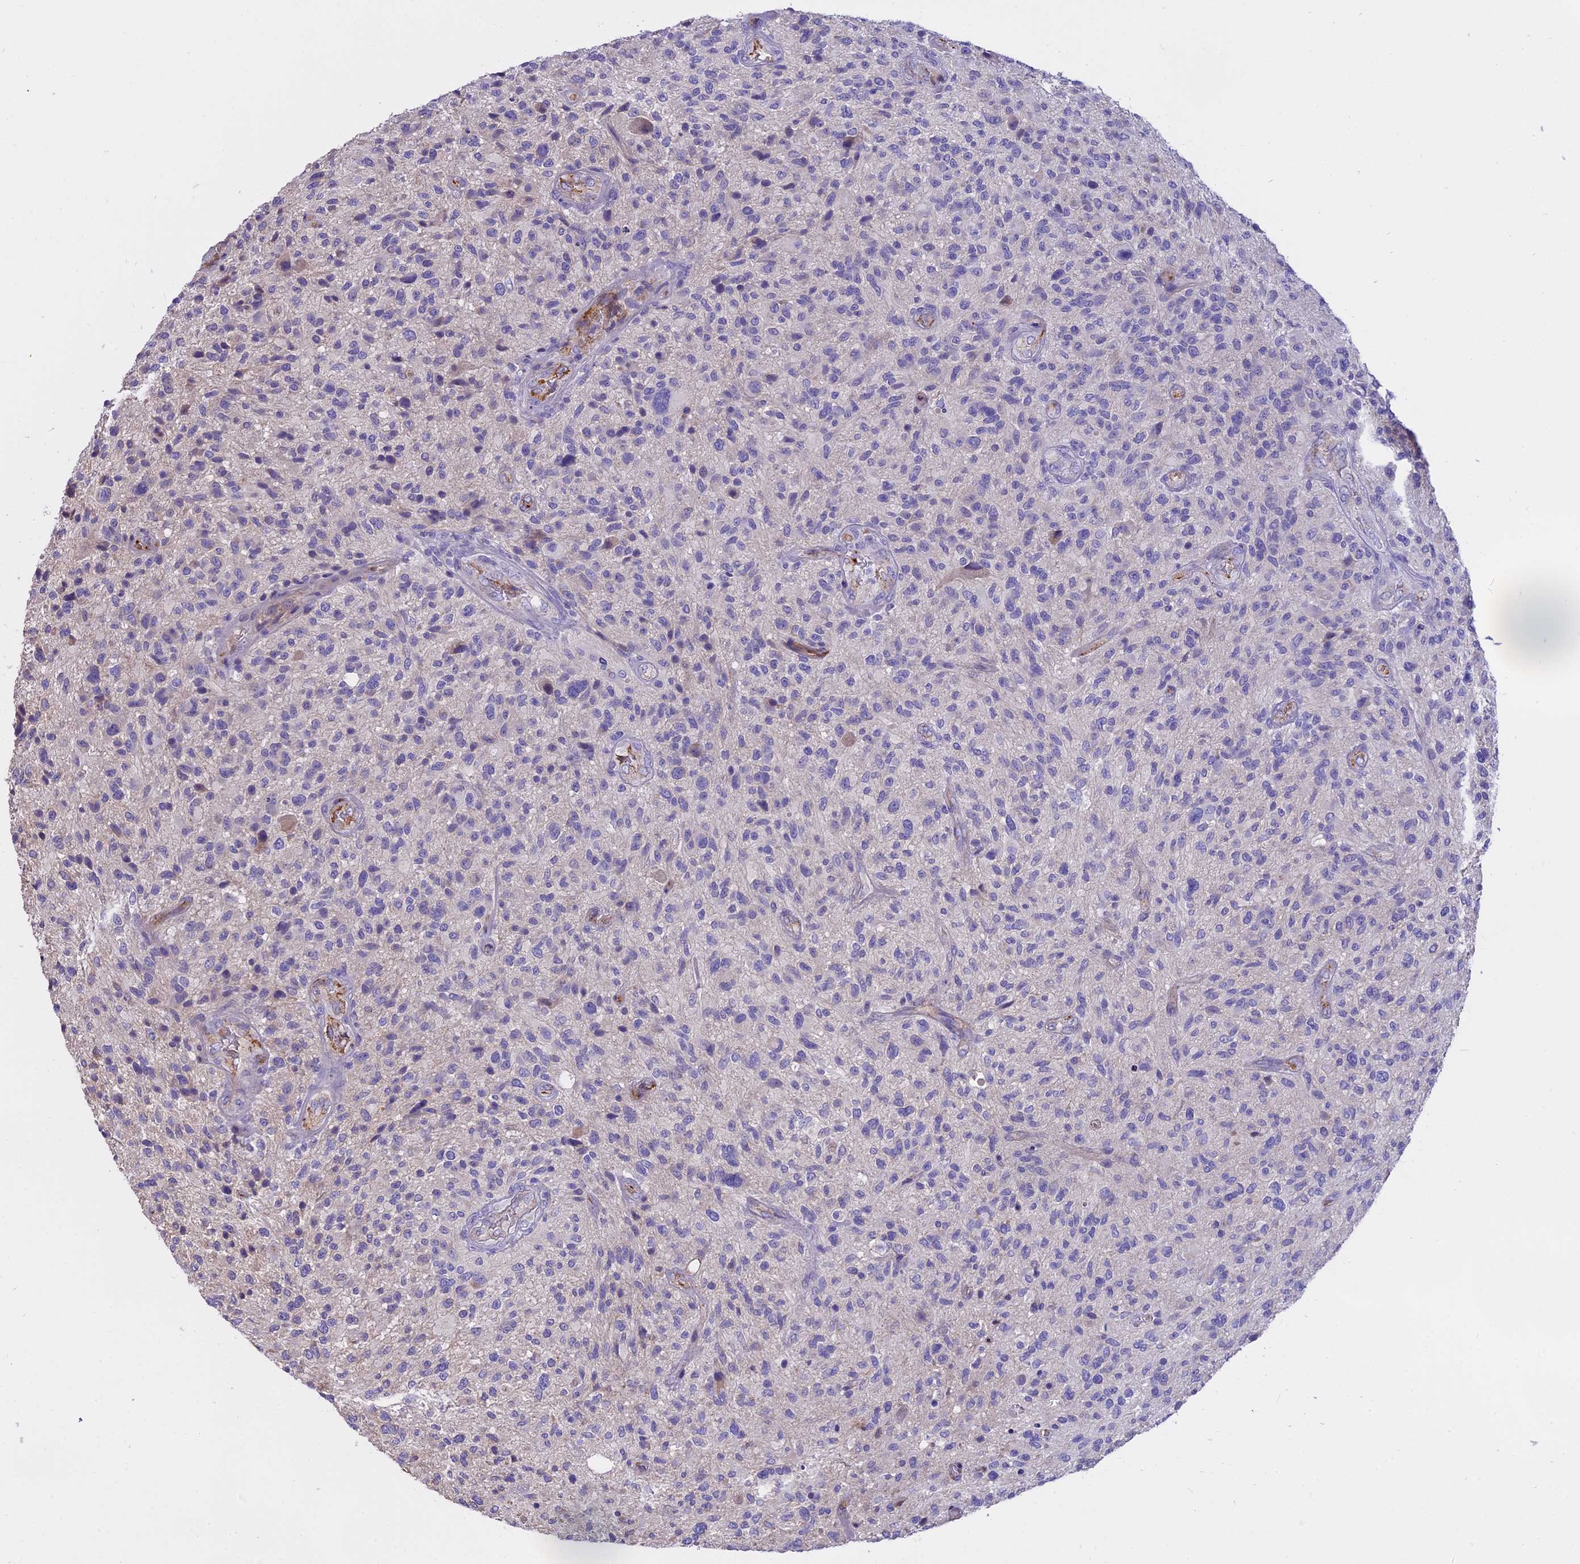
{"staining": {"intensity": "negative", "quantity": "none", "location": "none"}, "tissue": "glioma", "cell_type": "Tumor cells", "image_type": "cancer", "snomed": [{"axis": "morphology", "description": "Glioma, malignant, High grade"}, {"axis": "topography", "description": "Brain"}], "caption": "High-grade glioma (malignant) stained for a protein using IHC shows no staining tumor cells.", "gene": "WFDC2", "patient": {"sex": "male", "age": 47}}